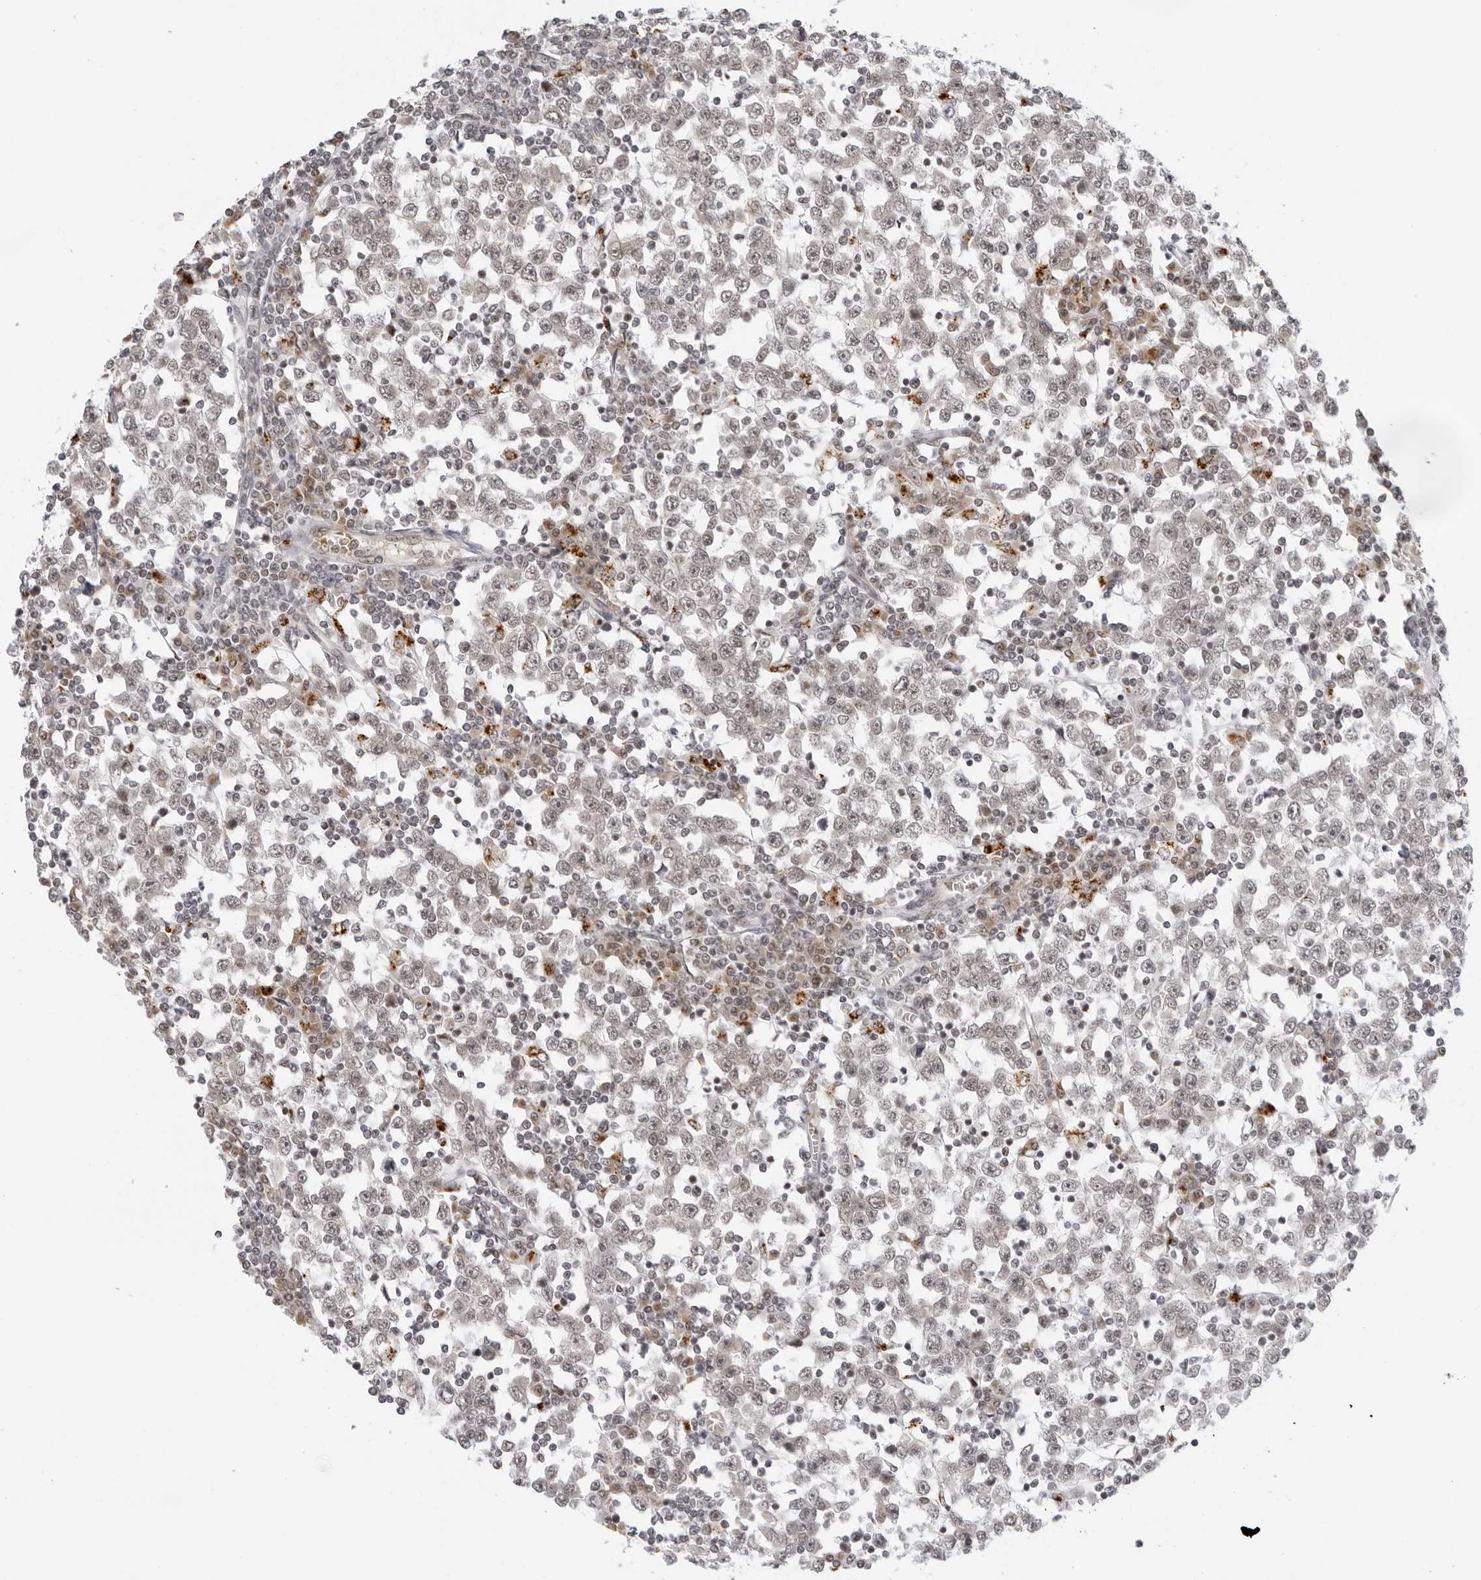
{"staining": {"intensity": "weak", "quantity": ">75%", "location": "nuclear"}, "tissue": "testis cancer", "cell_type": "Tumor cells", "image_type": "cancer", "snomed": [{"axis": "morphology", "description": "Seminoma, NOS"}, {"axis": "topography", "description": "Testis"}], "caption": "Seminoma (testis) was stained to show a protein in brown. There is low levels of weak nuclear expression in about >75% of tumor cells. (Brightfield microscopy of DAB IHC at high magnification).", "gene": "TOX4", "patient": {"sex": "male", "age": 65}}